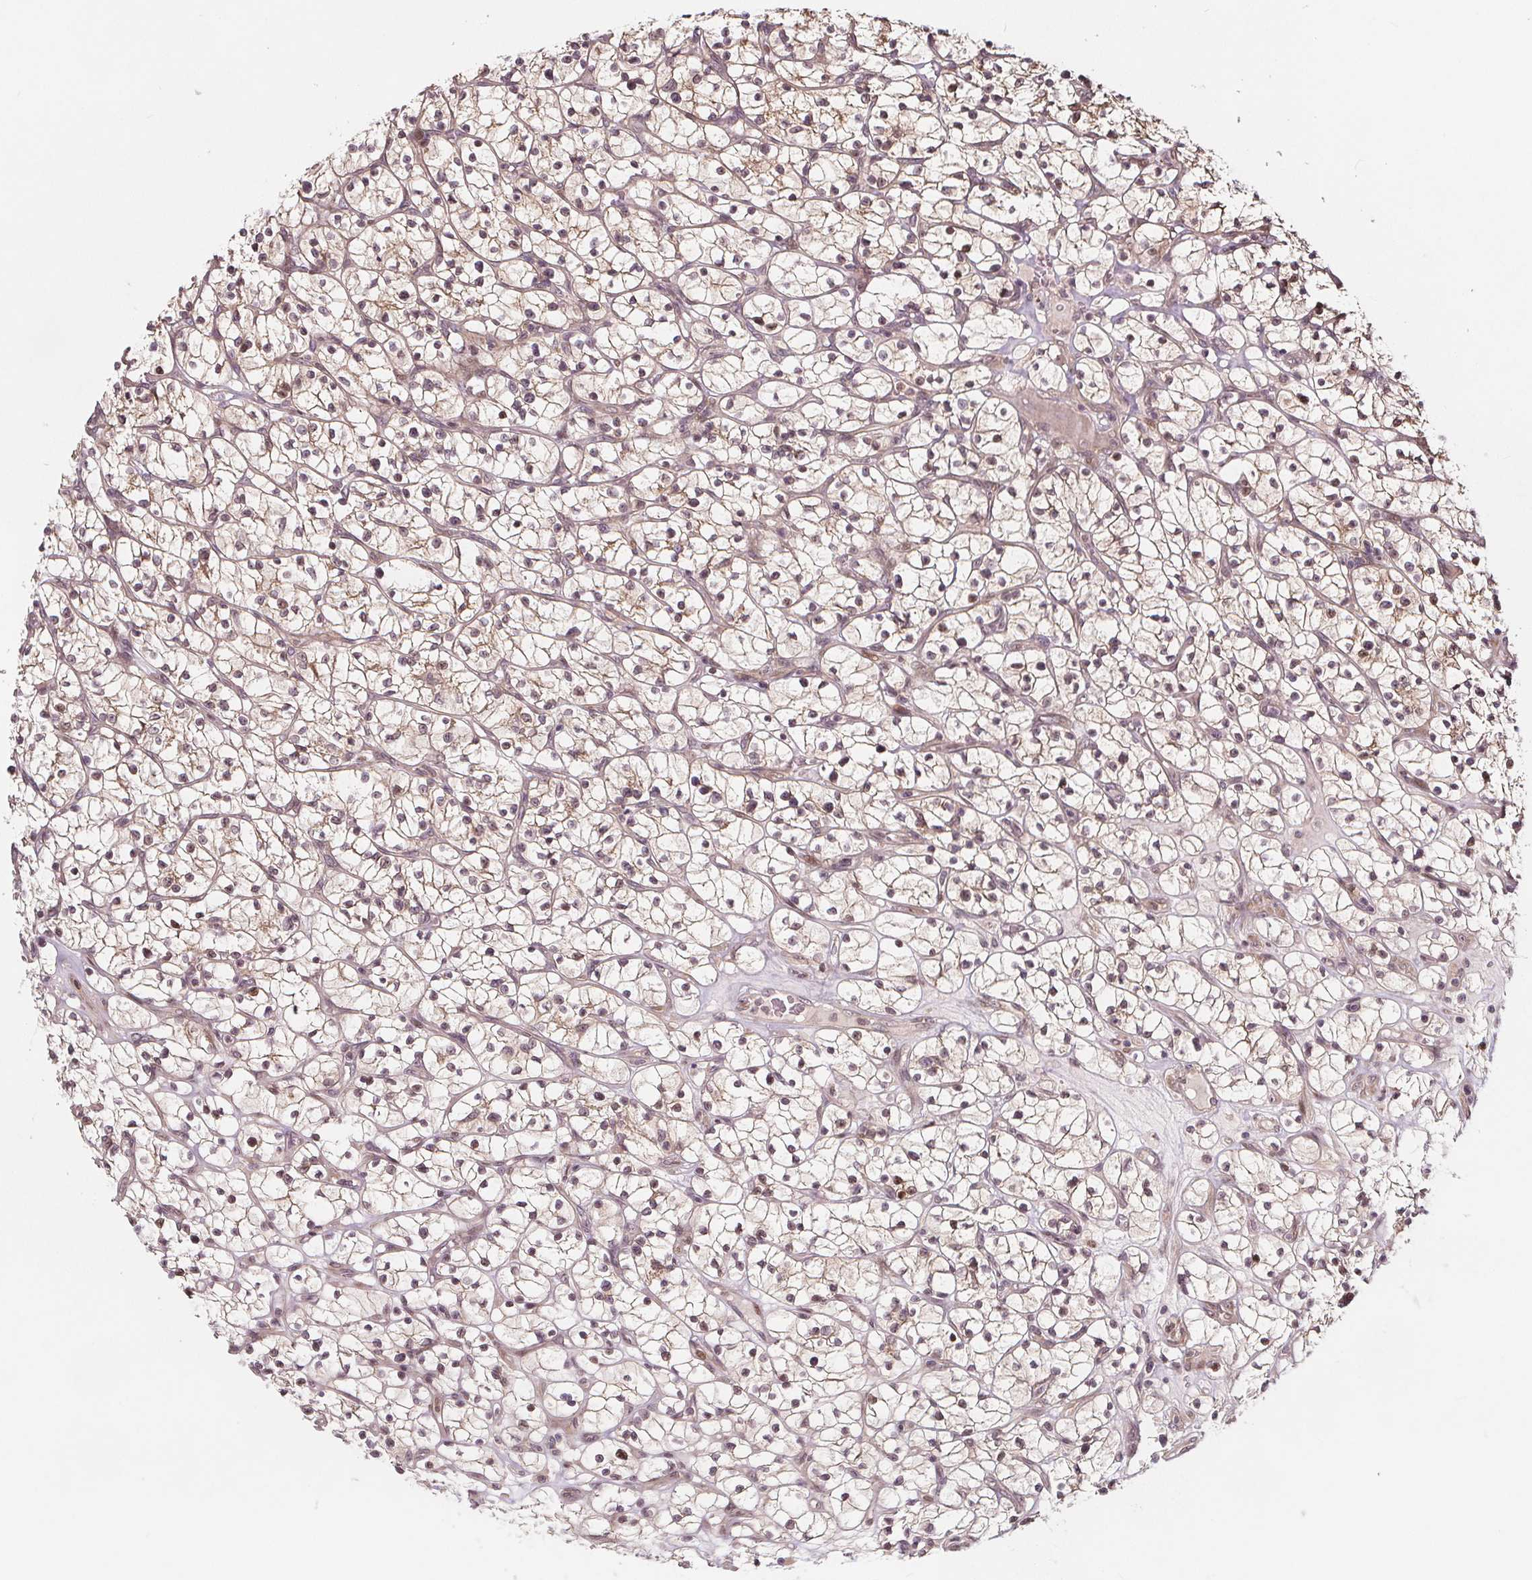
{"staining": {"intensity": "moderate", "quantity": "25%-75%", "location": "nuclear"}, "tissue": "renal cancer", "cell_type": "Tumor cells", "image_type": "cancer", "snomed": [{"axis": "morphology", "description": "Adenocarcinoma, NOS"}, {"axis": "topography", "description": "Kidney"}], "caption": "The histopathology image reveals immunohistochemical staining of renal cancer. There is moderate nuclear staining is seen in approximately 25%-75% of tumor cells.", "gene": "AKT1S1", "patient": {"sex": "female", "age": 64}}